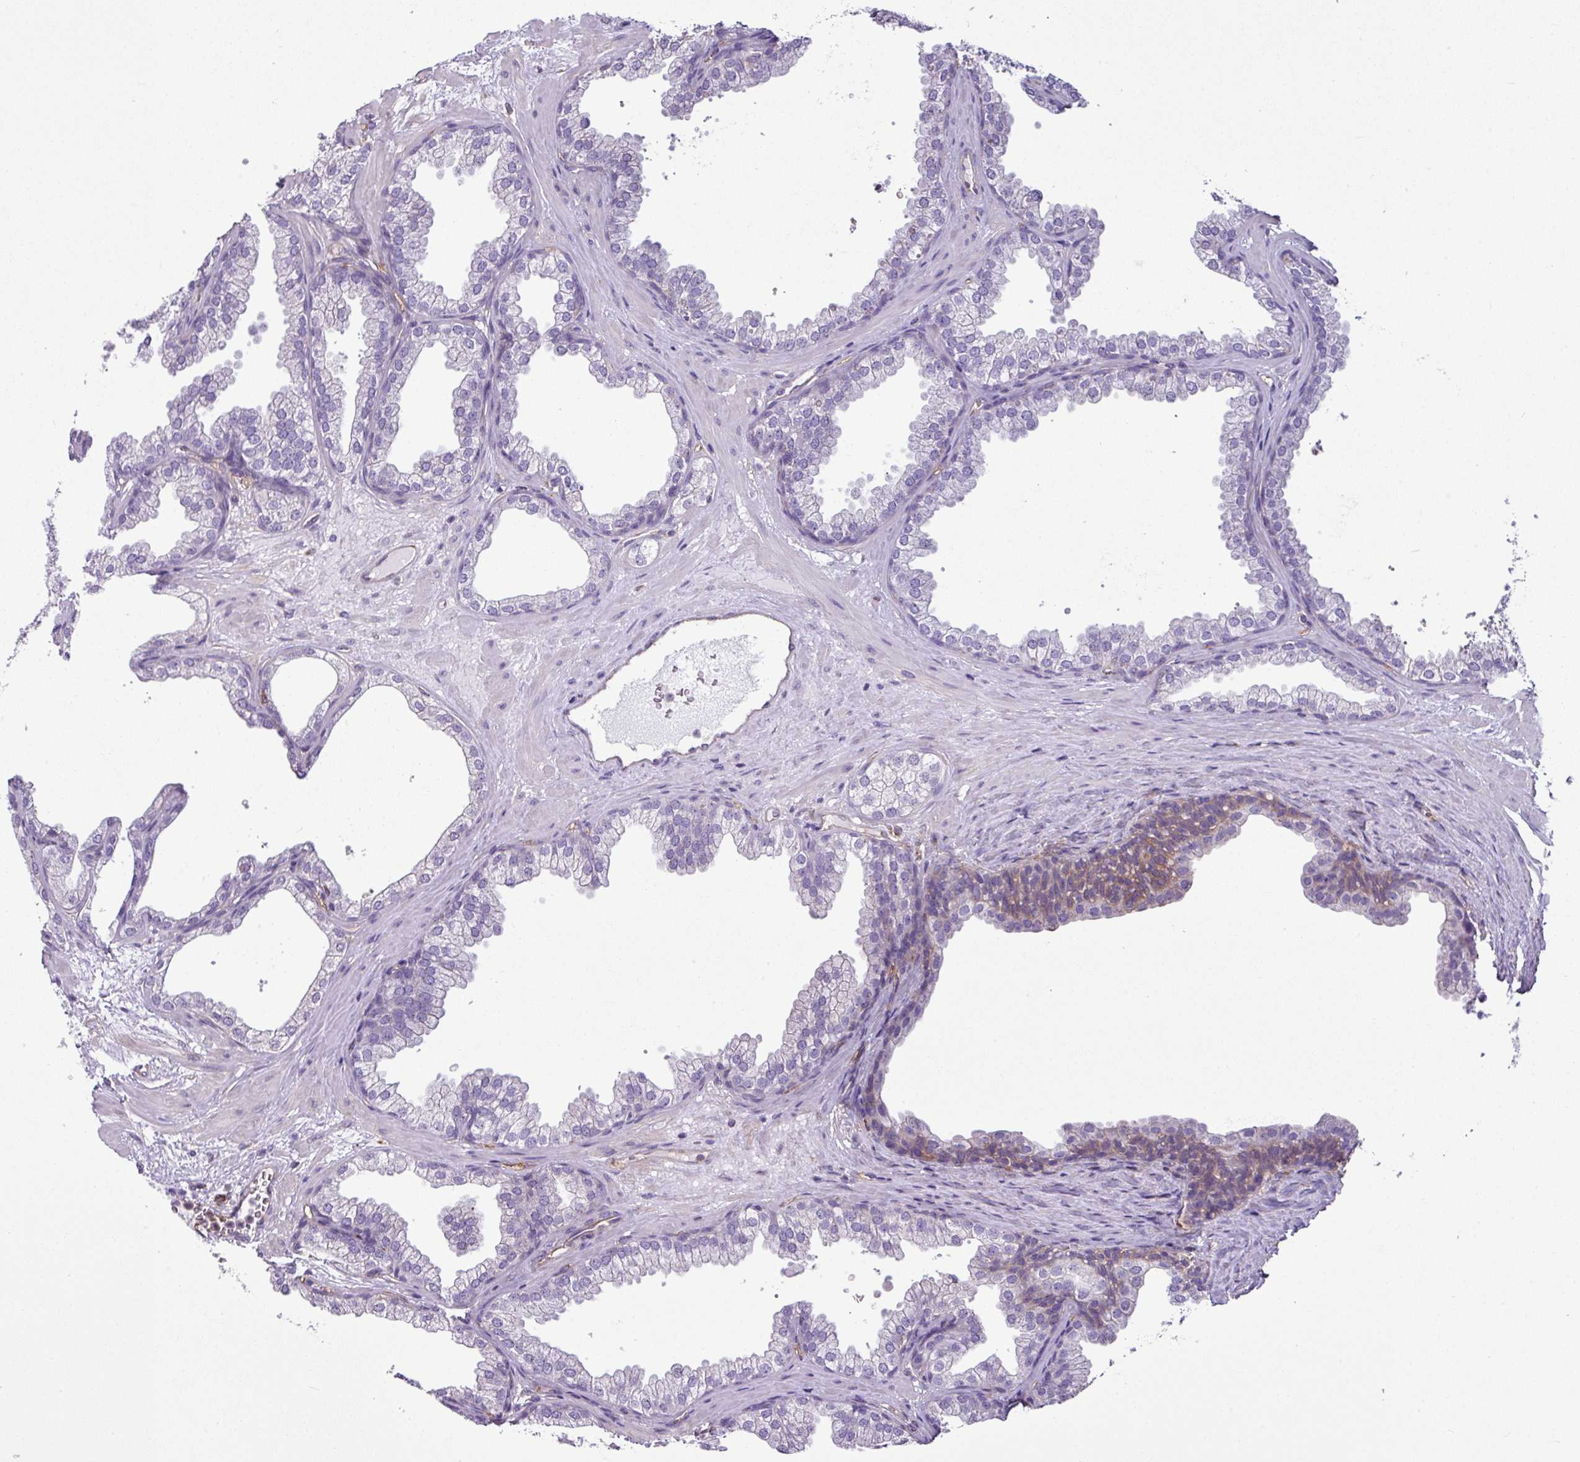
{"staining": {"intensity": "negative", "quantity": "none", "location": "none"}, "tissue": "prostate", "cell_type": "Glandular cells", "image_type": "normal", "snomed": [{"axis": "morphology", "description": "Normal tissue, NOS"}, {"axis": "topography", "description": "Prostate"}], "caption": "Prostate was stained to show a protein in brown. There is no significant positivity in glandular cells. (Stains: DAB IHC with hematoxylin counter stain, Microscopy: brightfield microscopy at high magnification).", "gene": "XNDC1N", "patient": {"sex": "male", "age": 37}}